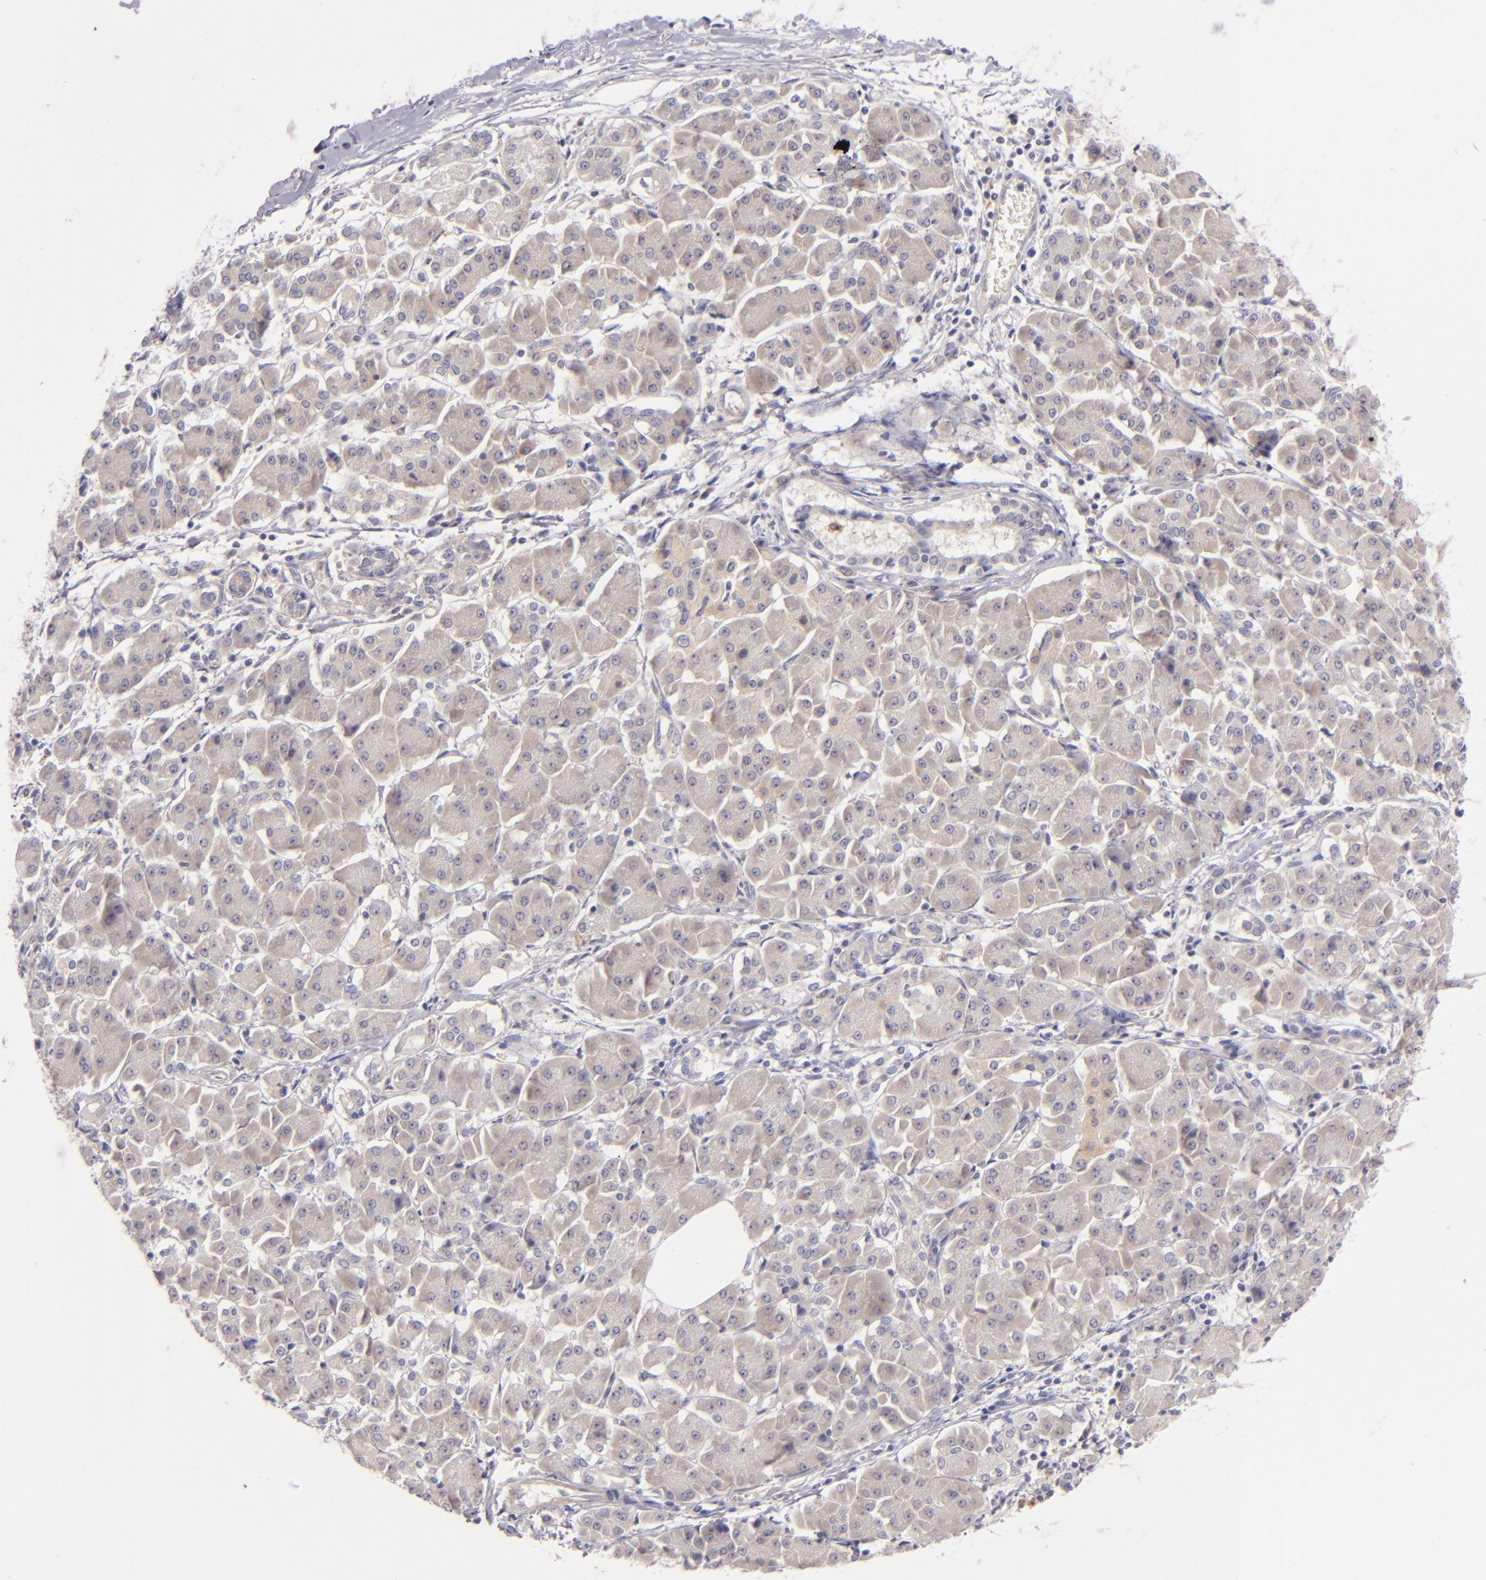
{"staining": {"intensity": "weak", "quantity": "25%-75%", "location": "cytoplasmic/membranous"}, "tissue": "pancreatic cancer", "cell_type": "Tumor cells", "image_type": "cancer", "snomed": [{"axis": "morphology", "description": "Adenocarcinoma, NOS"}, {"axis": "topography", "description": "Pancreas"}], "caption": "The photomicrograph reveals immunohistochemical staining of pancreatic cancer. There is weak cytoplasmic/membranous staining is appreciated in about 25%-75% of tumor cells.", "gene": "CD83", "patient": {"sex": "female", "age": 57}}